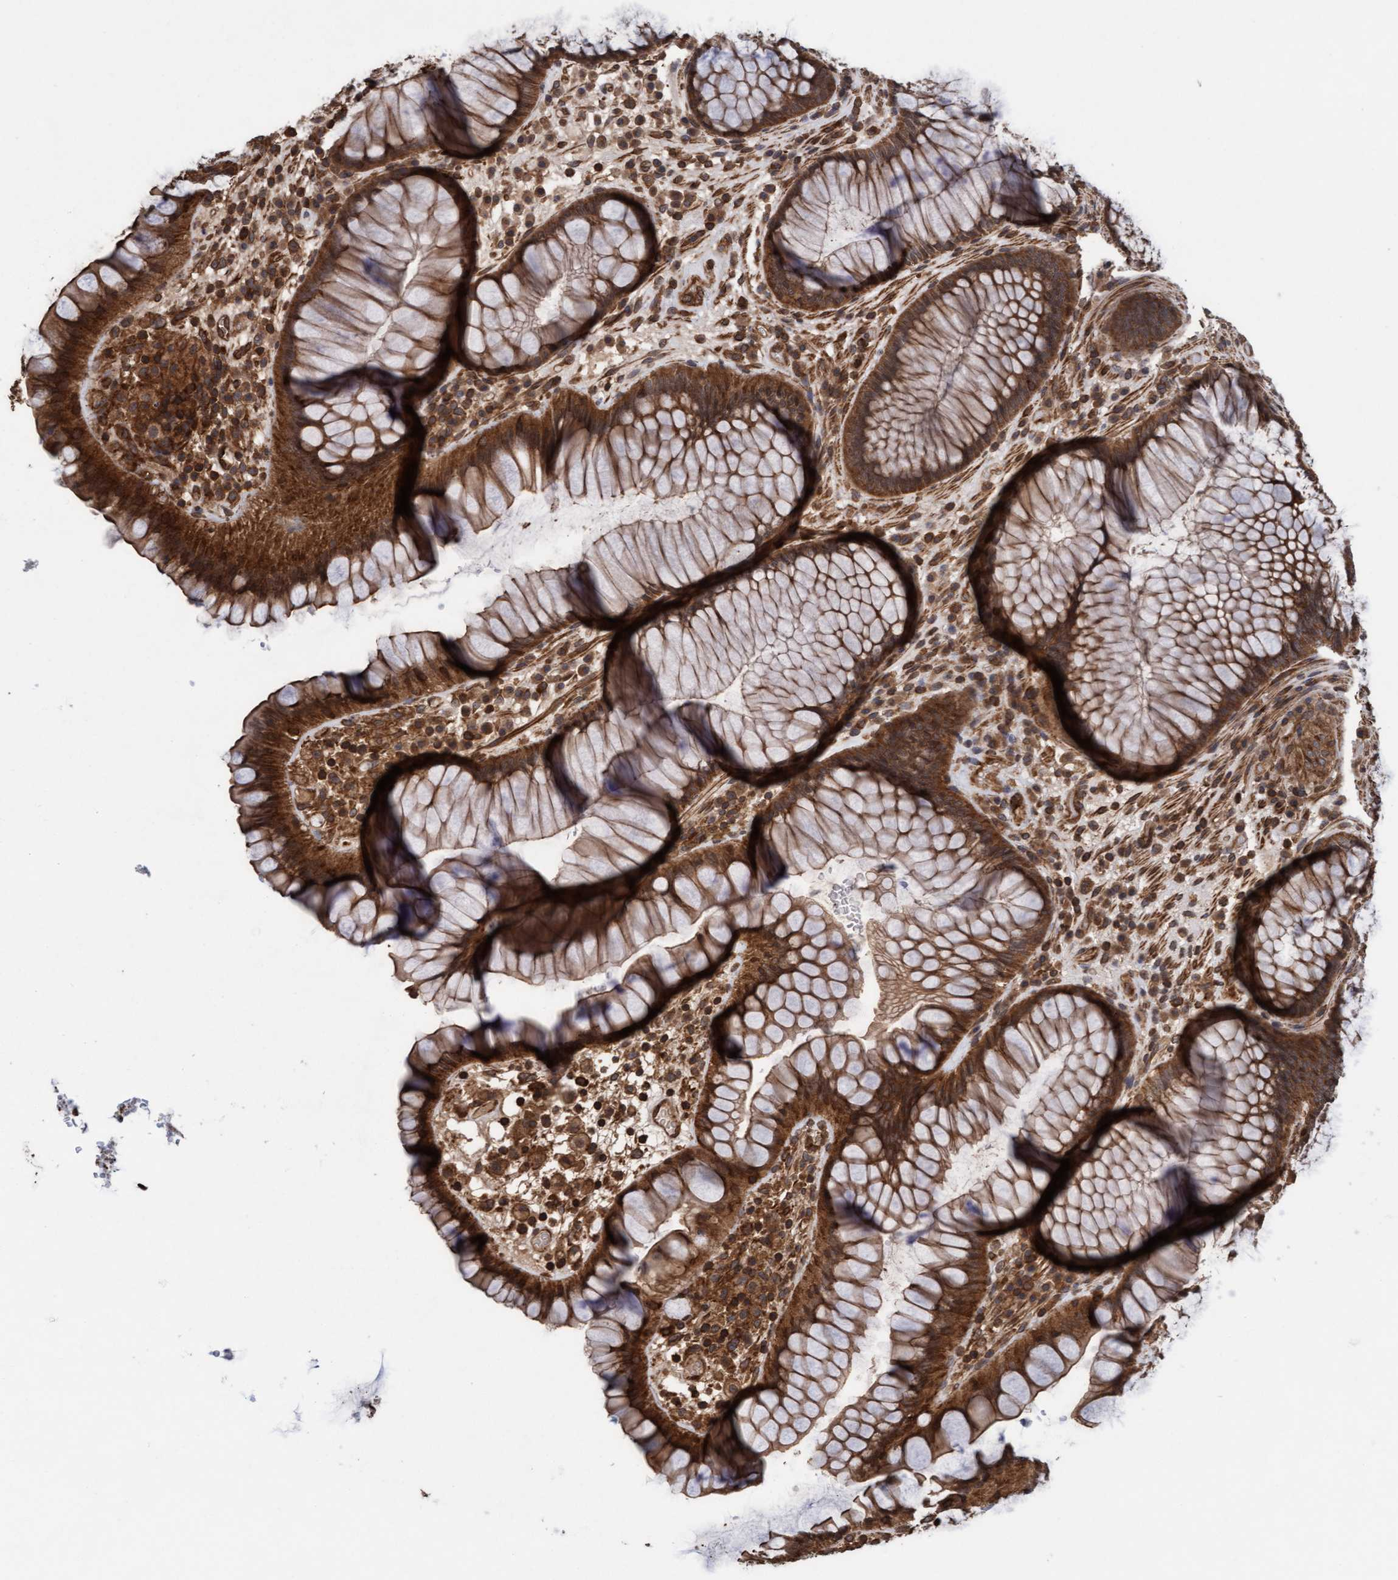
{"staining": {"intensity": "strong", "quantity": ">75%", "location": "cytoplasmic/membranous"}, "tissue": "rectum", "cell_type": "Glandular cells", "image_type": "normal", "snomed": [{"axis": "morphology", "description": "Normal tissue, NOS"}, {"axis": "topography", "description": "Rectum"}], "caption": "Rectum stained with DAB (3,3'-diaminobenzidine) immunohistochemistry reveals high levels of strong cytoplasmic/membranous expression in approximately >75% of glandular cells. (DAB (3,3'-diaminobenzidine) = brown stain, brightfield microscopy at high magnification).", "gene": "FXR2", "patient": {"sex": "male", "age": 51}}